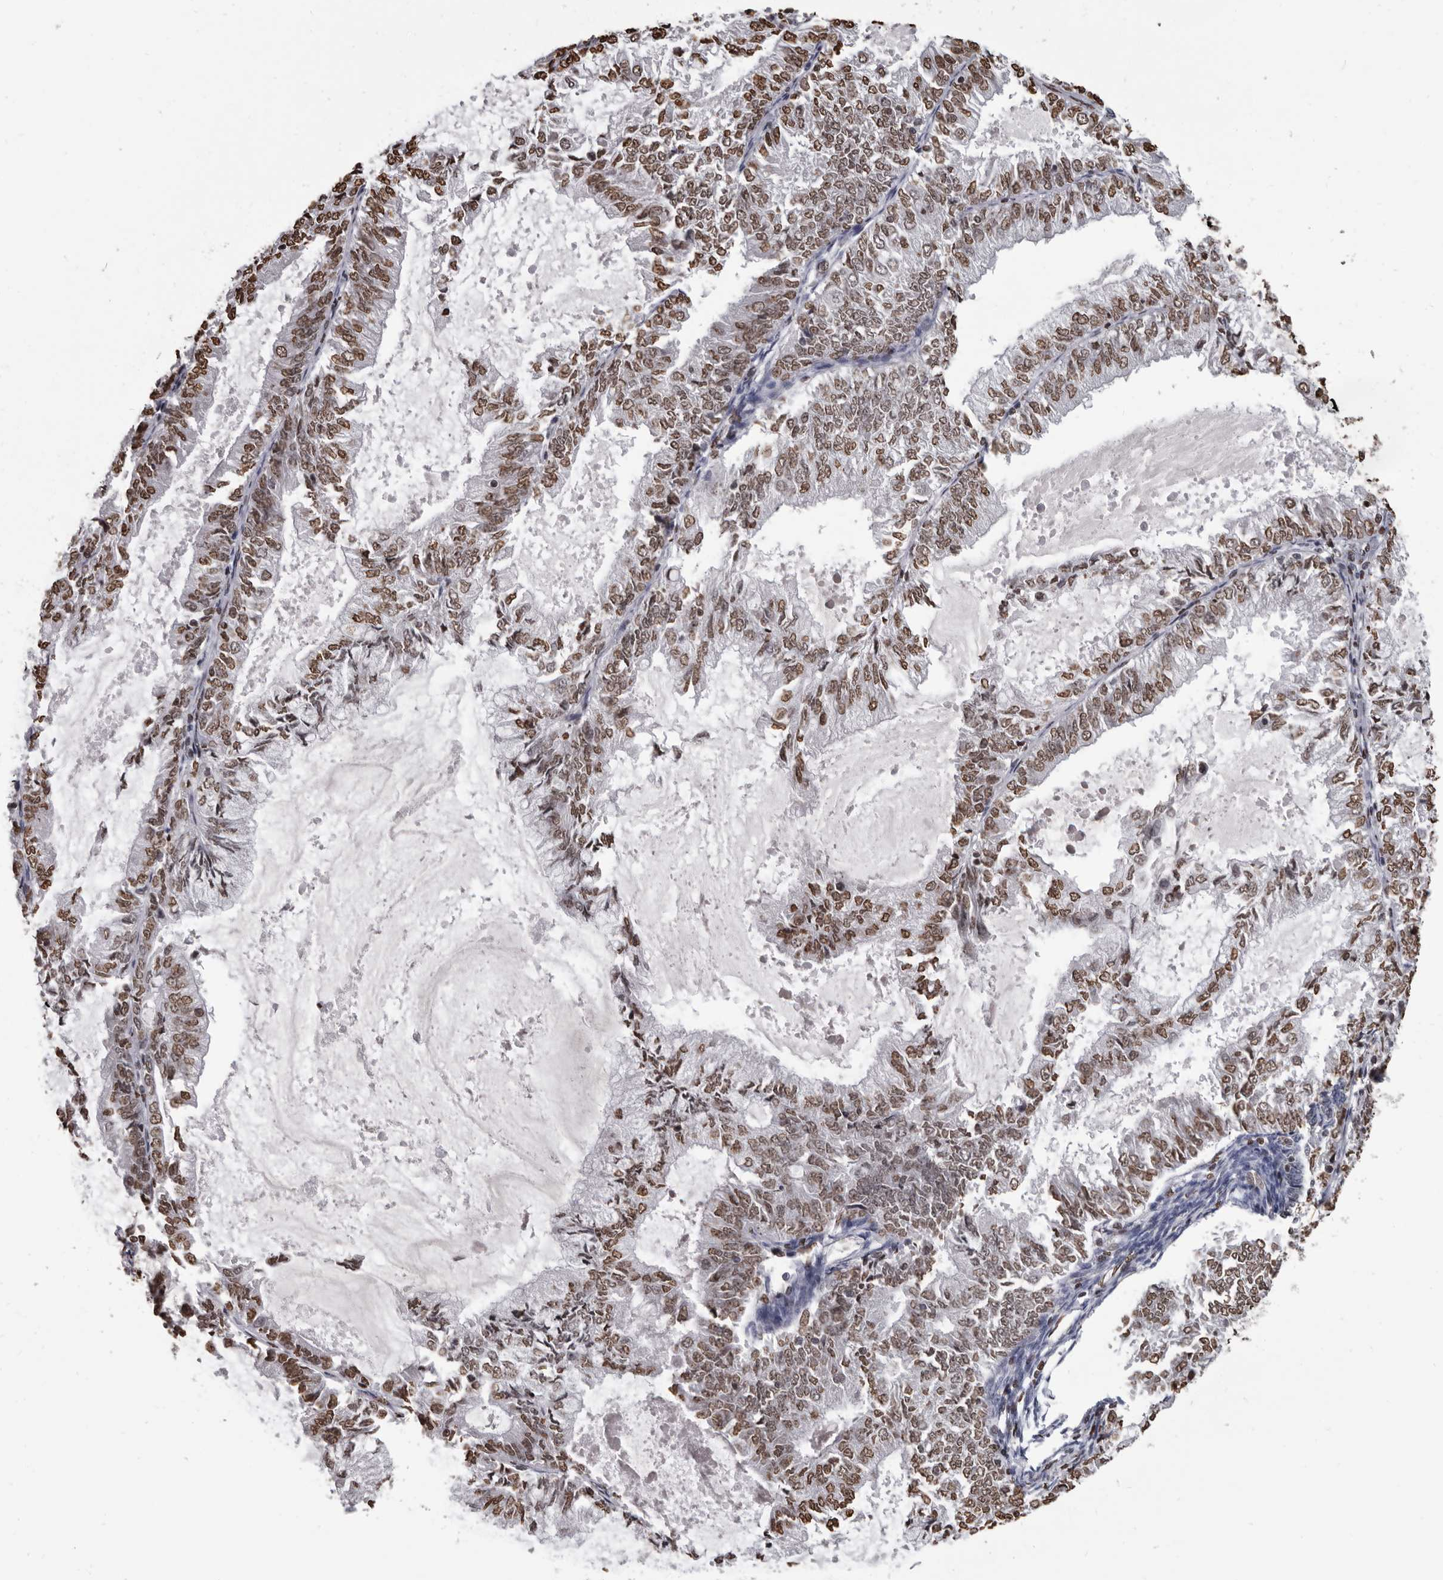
{"staining": {"intensity": "moderate", "quantity": ">75%", "location": "nuclear"}, "tissue": "endometrial cancer", "cell_type": "Tumor cells", "image_type": "cancer", "snomed": [{"axis": "morphology", "description": "Adenocarcinoma, NOS"}, {"axis": "topography", "description": "Endometrium"}], "caption": "Protein staining reveals moderate nuclear staining in about >75% of tumor cells in endometrial cancer. (Stains: DAB (3,3'-diaminobenzidine) in brown, nuclei in blue, Microscopy: brightfield microscopy at high magnification).", "gene": "AHR", "patient": {"sex": "female", "age": 57}}